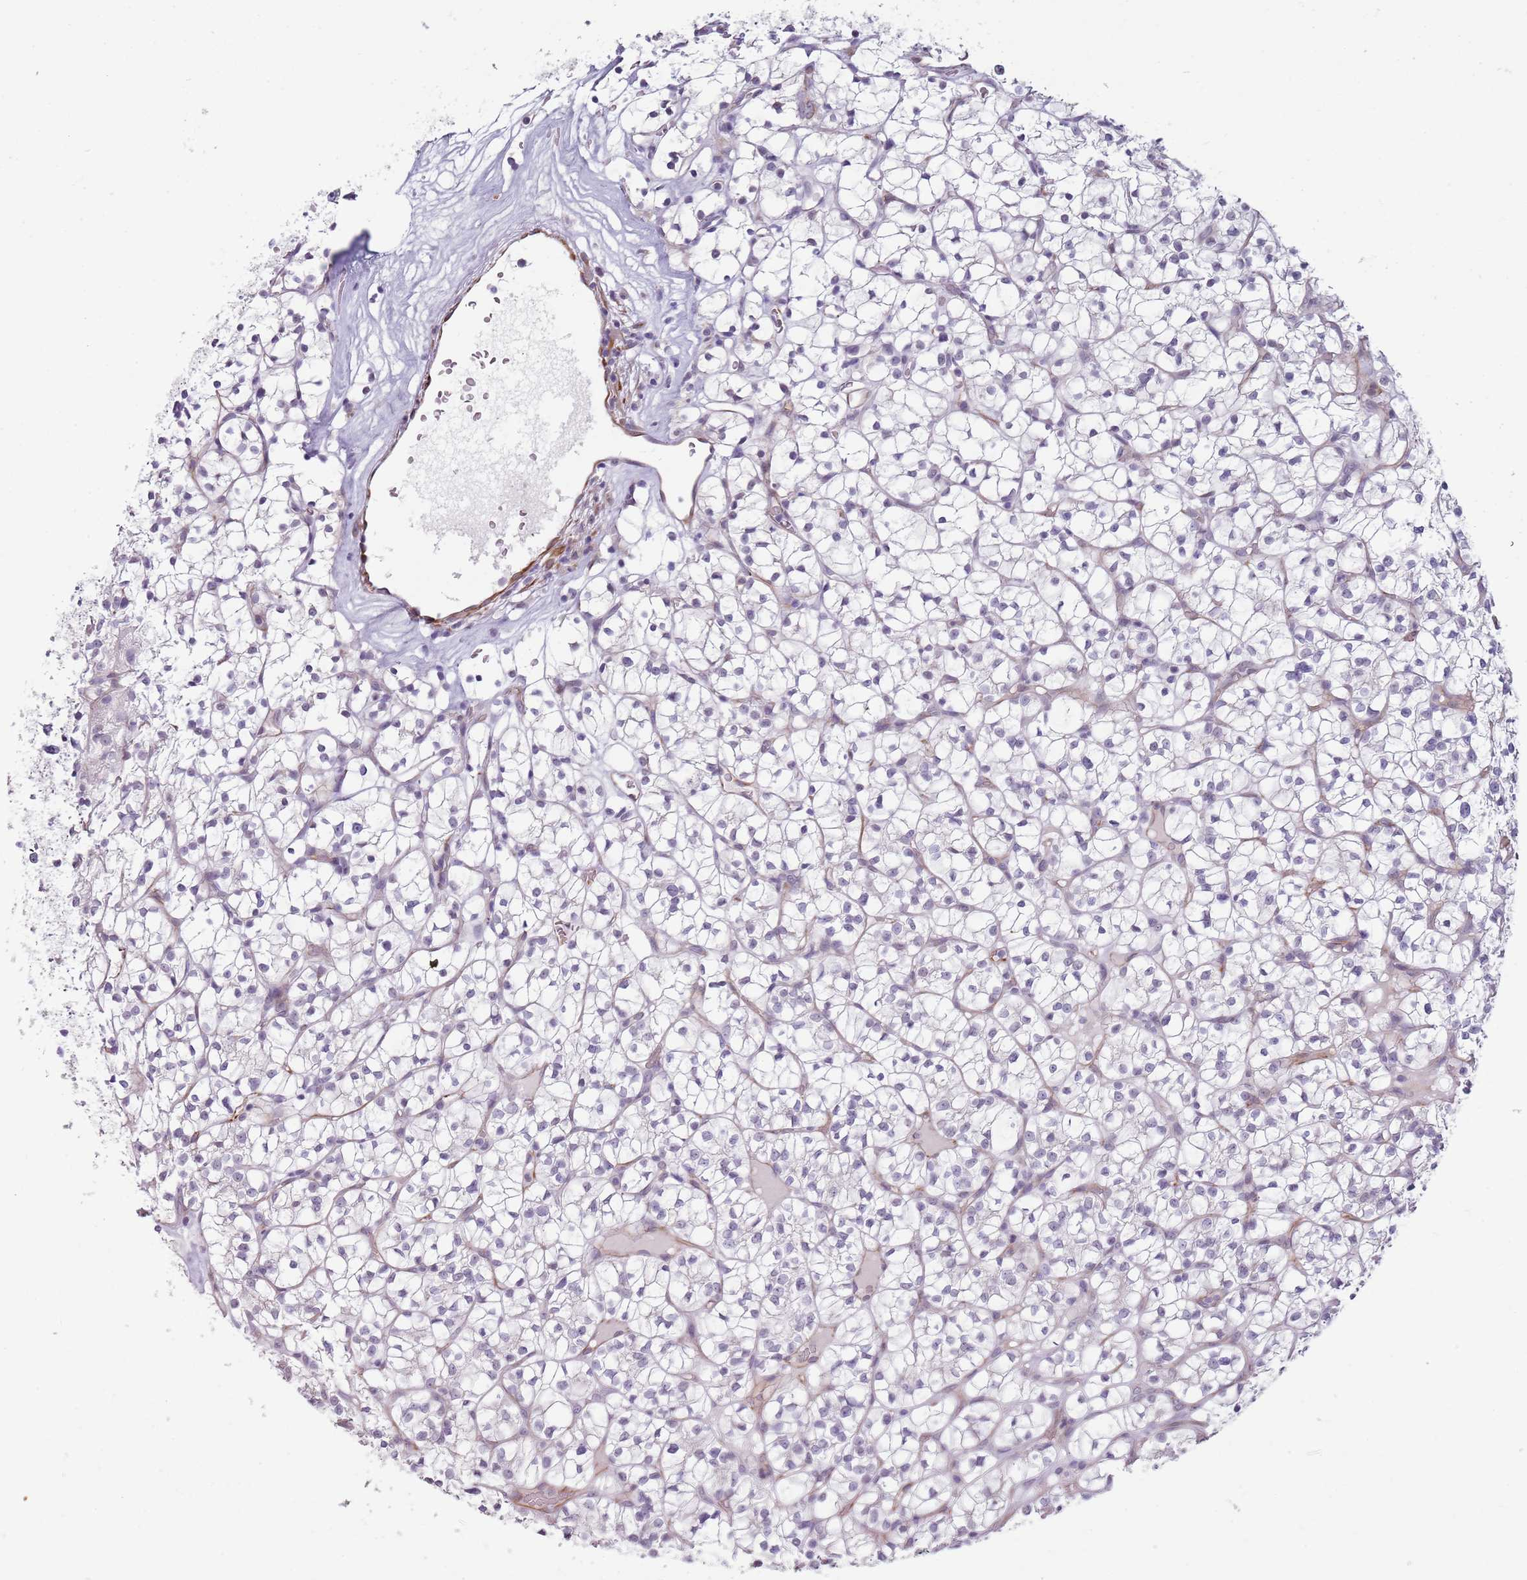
{"staining": {"intensity": "negative", "quantity": "none", "location": "none"}, "tissue": "renal cancer", "cell_type": "Tumor cells", "image_type": "cancer", "snomed": [{"axis": "morphology", "description": "Adenocarcinoma, NOS"}, {"axis": "topography", "description": "Kidney"}], "caption": "Renal cancer was stained to show a protein in brown. There is no significant staining in tumor cells.", "gene": "NBPF3", "patient": {"sex": "female", "age": 64}}